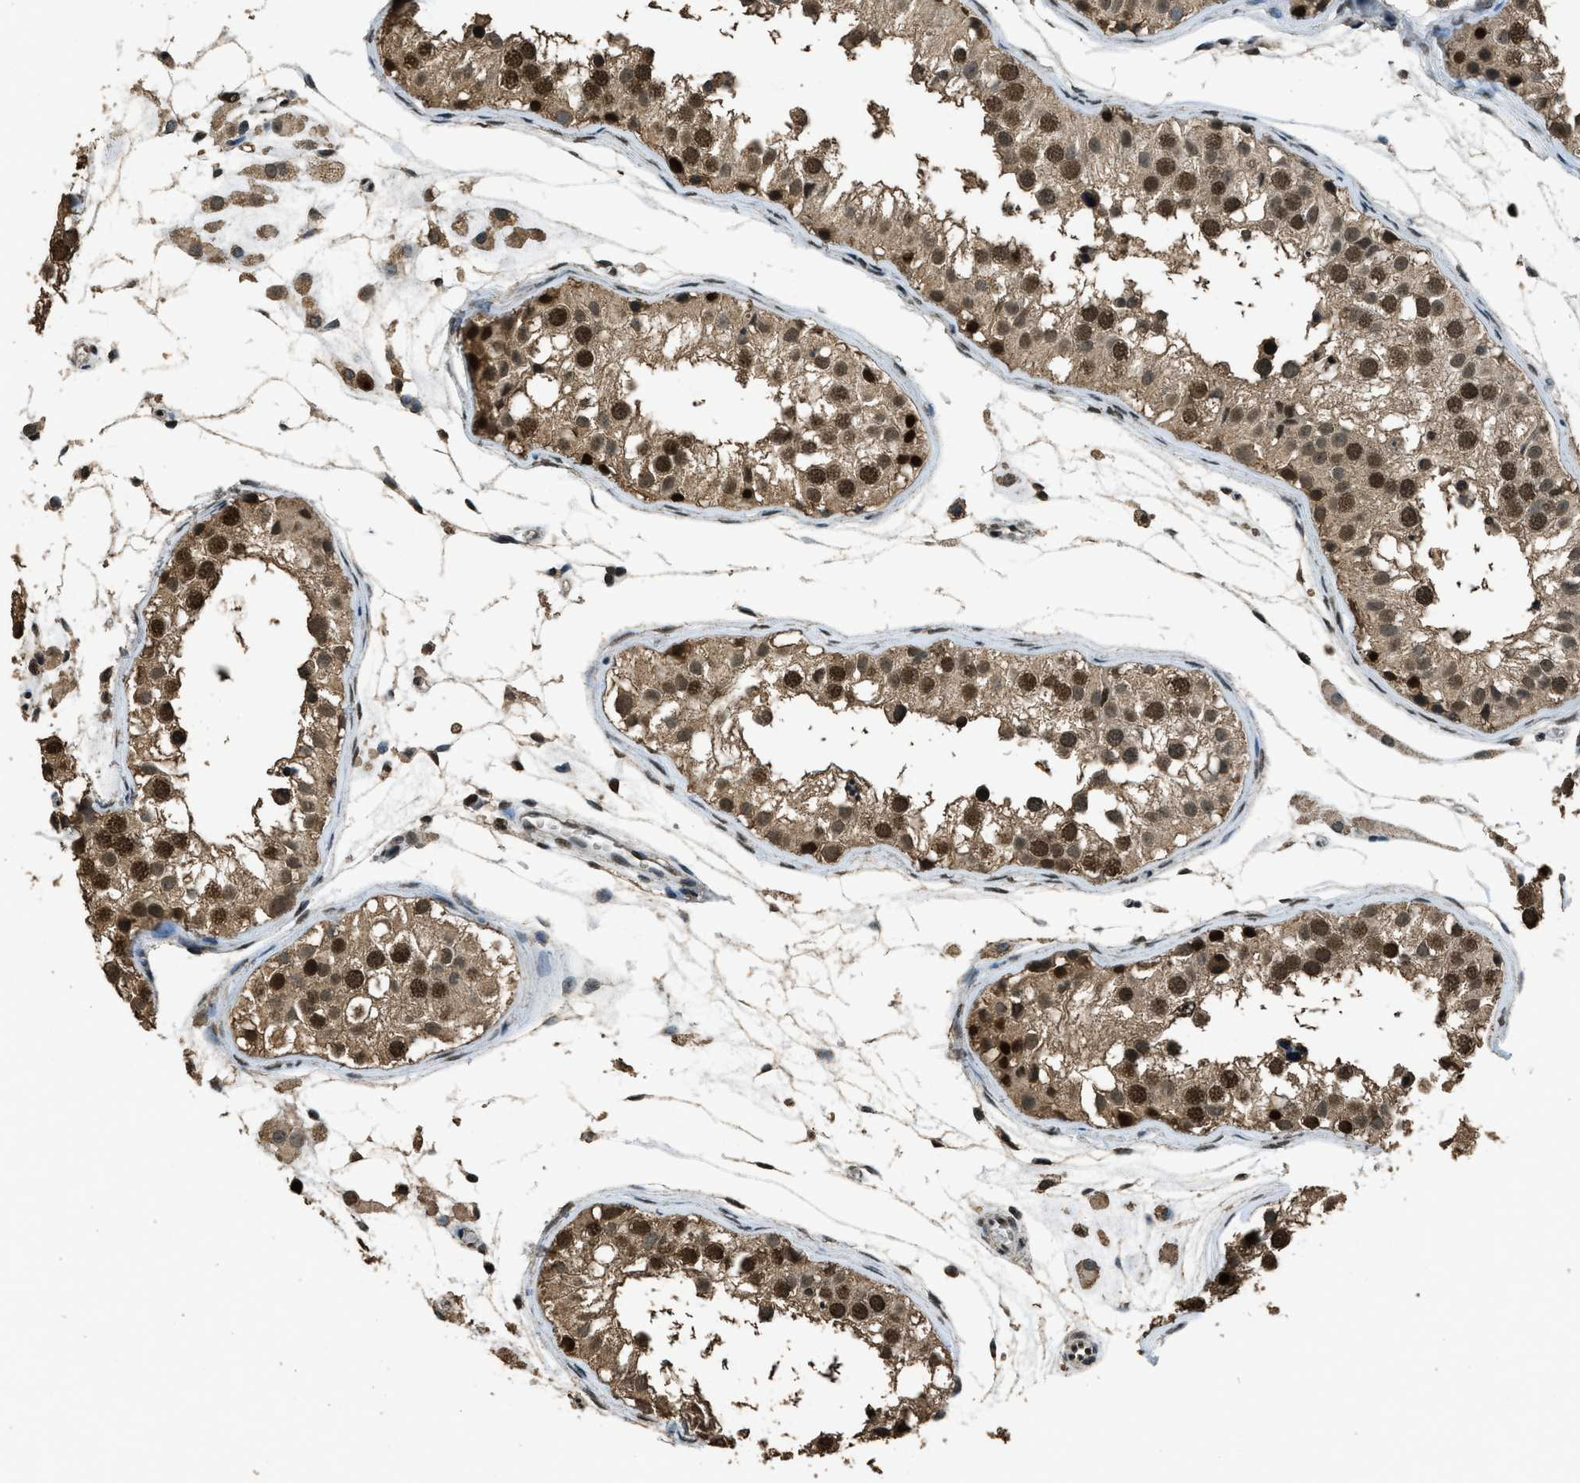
{"staining": {"intensity": "strong", "quantity": ">75%", "location": "cytoplasmic/membranous,nuclear"}, "tissue": "testis", "cell_type": "Cells in seminiferous ducts", "image_type": "normal", "snomed": [{"axis": "morphology", "description": "Normal tissue, NOS"}, {"axis": "morphology", "description": "Adenocarcinoma, metastatic, NOS"}, {"axis": "topography", "description": "Testis"}], "caption": "IHC micrograph of benign human testis stained for a protein (brown), which displays high levels of strong cytoplasmic/membranous,nuclear positivity in about >75% of cells in seminiferous ducts.", "gene": "MYB", "patient": {"sex": "male", "age": 26}}